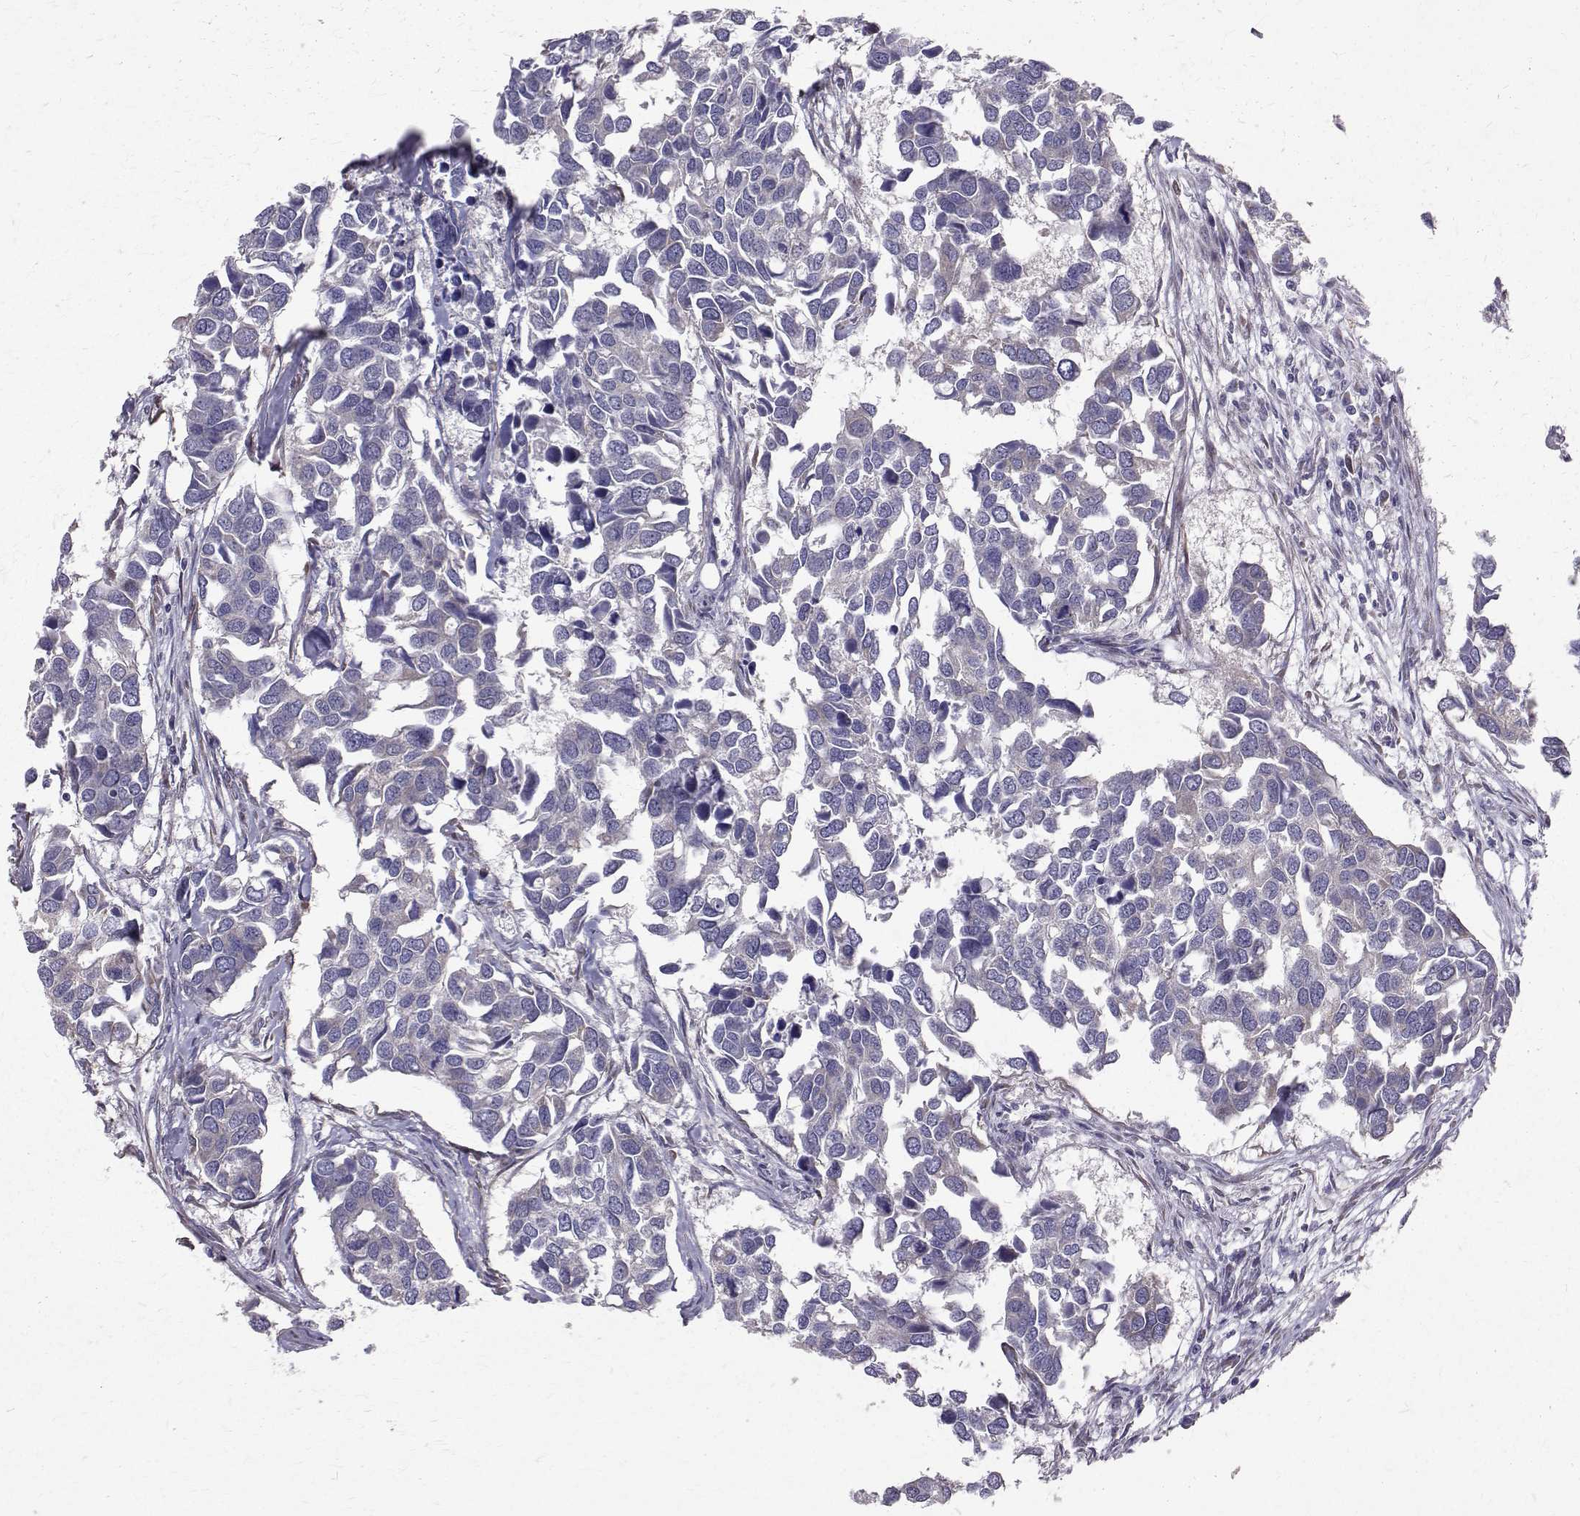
{"staining": {"intensity": "negative", "quantity": "none", "location": "none"}, "tissue": "breast cancer", "cell_type": "Tumor cells", "image_type": "cancer", "snomed": [{"axis": "morphology", "description": "Duct carcinoma"}, {"axis": "topography", "description": "Breast"}], "caption": "DAB immunohistochemical staining of human breast intraductal carcinoma demonstrates no significant positivity in tumor cells. Nuclei are stained in blue.", "gene": "ARFGAP1", "patient": {"sex": "female", "age": 83}}